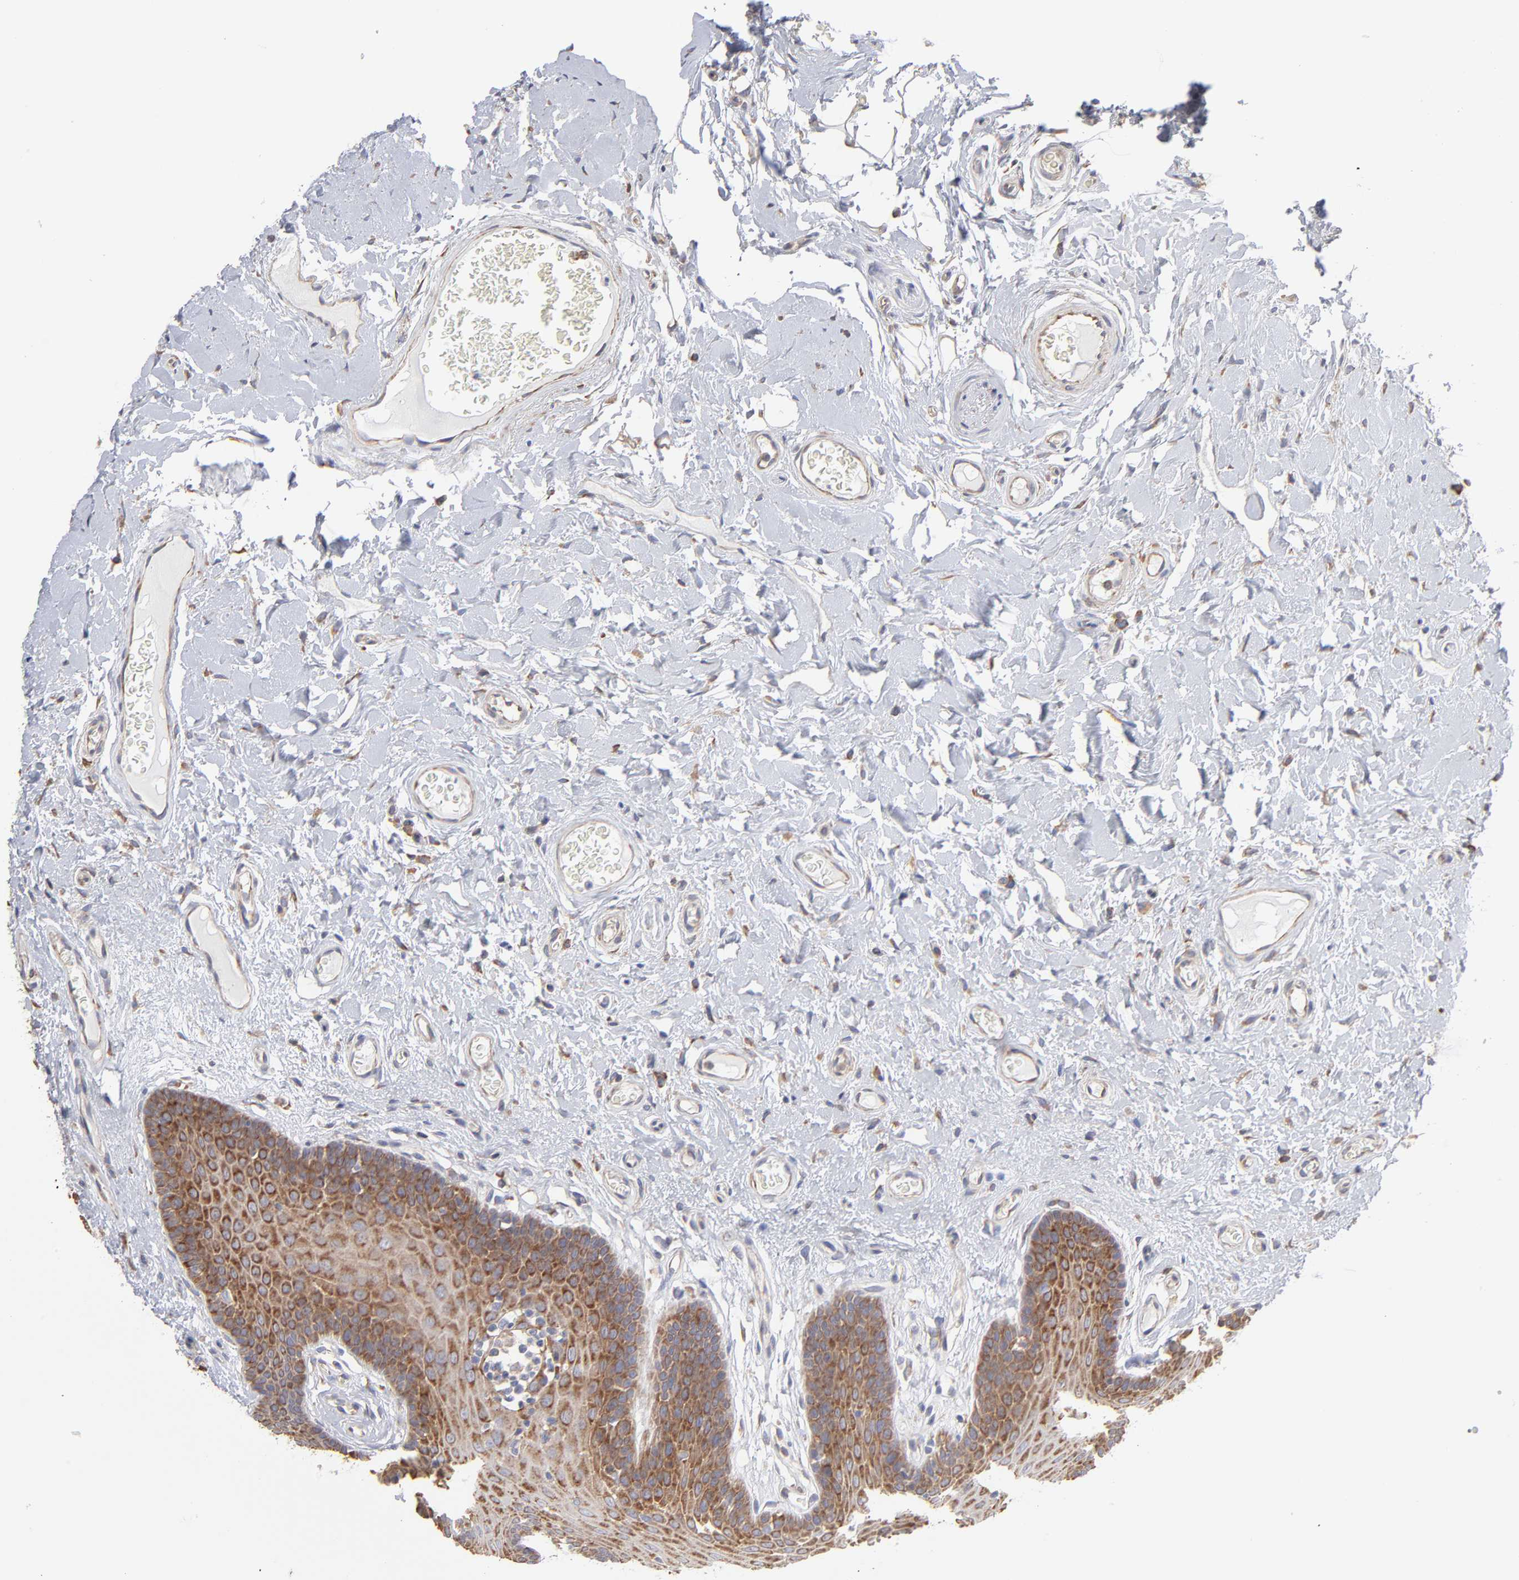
{"staining": {"intensity": "moderate", "quantity": ">75%", "location": "cytoplasmic/membranous"}, "tissue": "oral mucosa", "cell_type": "Squamous epithelial cells", "image_type": "normal", "snomed": [{"axis": "morphology", "description": "Normal tissue, NOS"}, {"axis": "morphology", "description": "Squamous cell carcinoma, NOS"}, {"axis": "topography", "description": "Skeletal muscle"}, {"axis": "topography", "description": "Oral tissue"}, {"axis": "topography", "description": "Head-Neck"}], "caption": "Oral mucosa stained with immunohistochemistry reveals moderate cytoplasmic/membranous expression in about >75% of squamous epithelial cells.", "gene": "RPL3", "patient": {"sex": "male", "age": 71}}